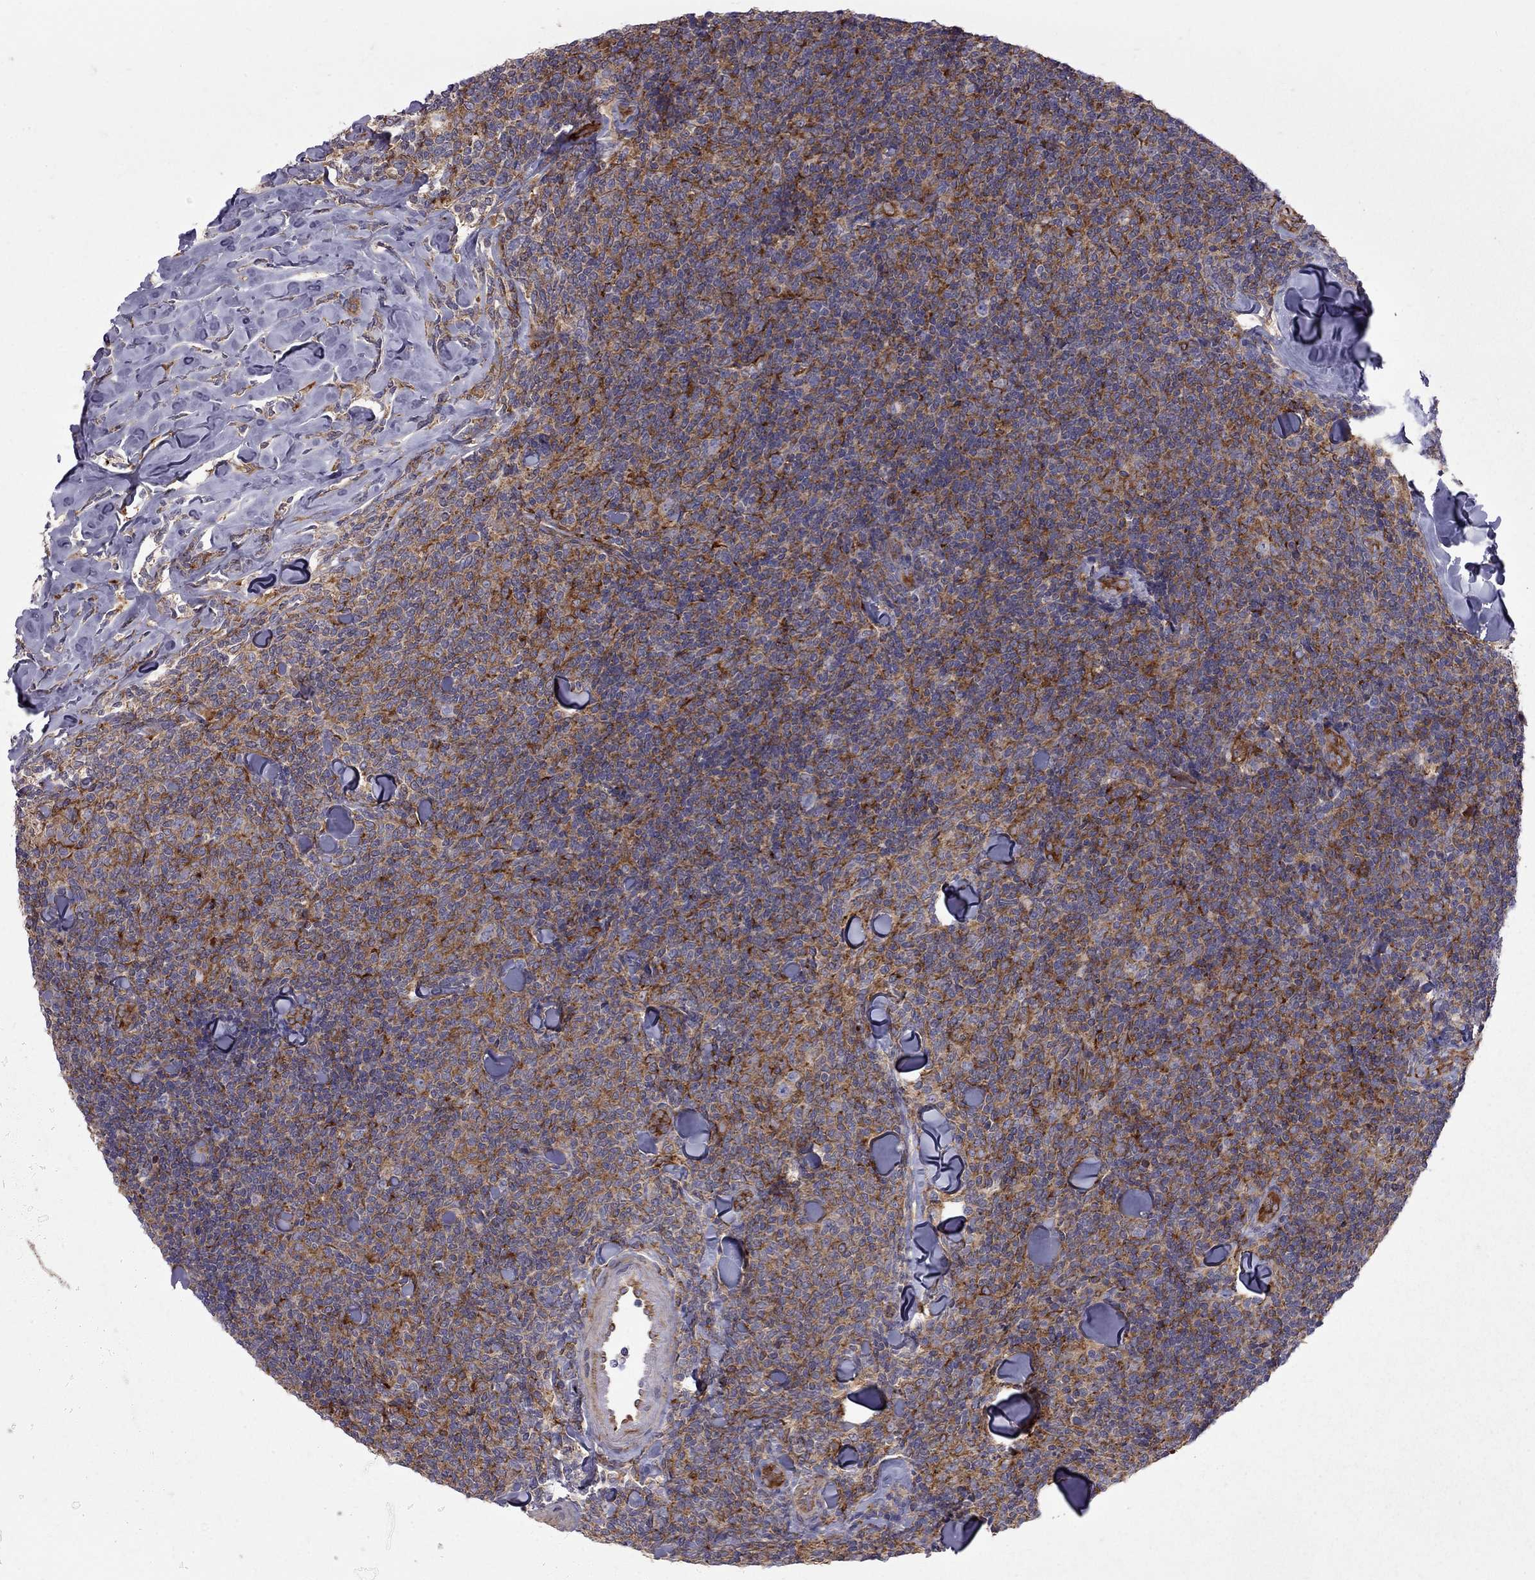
{"staining": {"intensity": "strong", "quantity": "25%-75%", "location": "cytoplasmic/membranous"}, "tissue": "lymphoma", "cell_type": "Tumor cells", "image_type": "cancer", "snomed": [{"axis": "morphology", "description": "Malignant lymphoma, non-Hodgkin's type, Low grade"}, {"axis": "topography", "description": "Lymph node"}], "caption": "High-power microscopy captured an immunohistochemistry (IHC) image of lymphoma, revealing strong cytoplasmic/membranous staining in about 25%-75% of tumor cells. The staining was performed using DAB, with brown indicating positive protein expression. Nuclei are stained blue with hematoxylin.", "gene": "EIF4E3", "patient": {"sex": "female", "age": 56}}